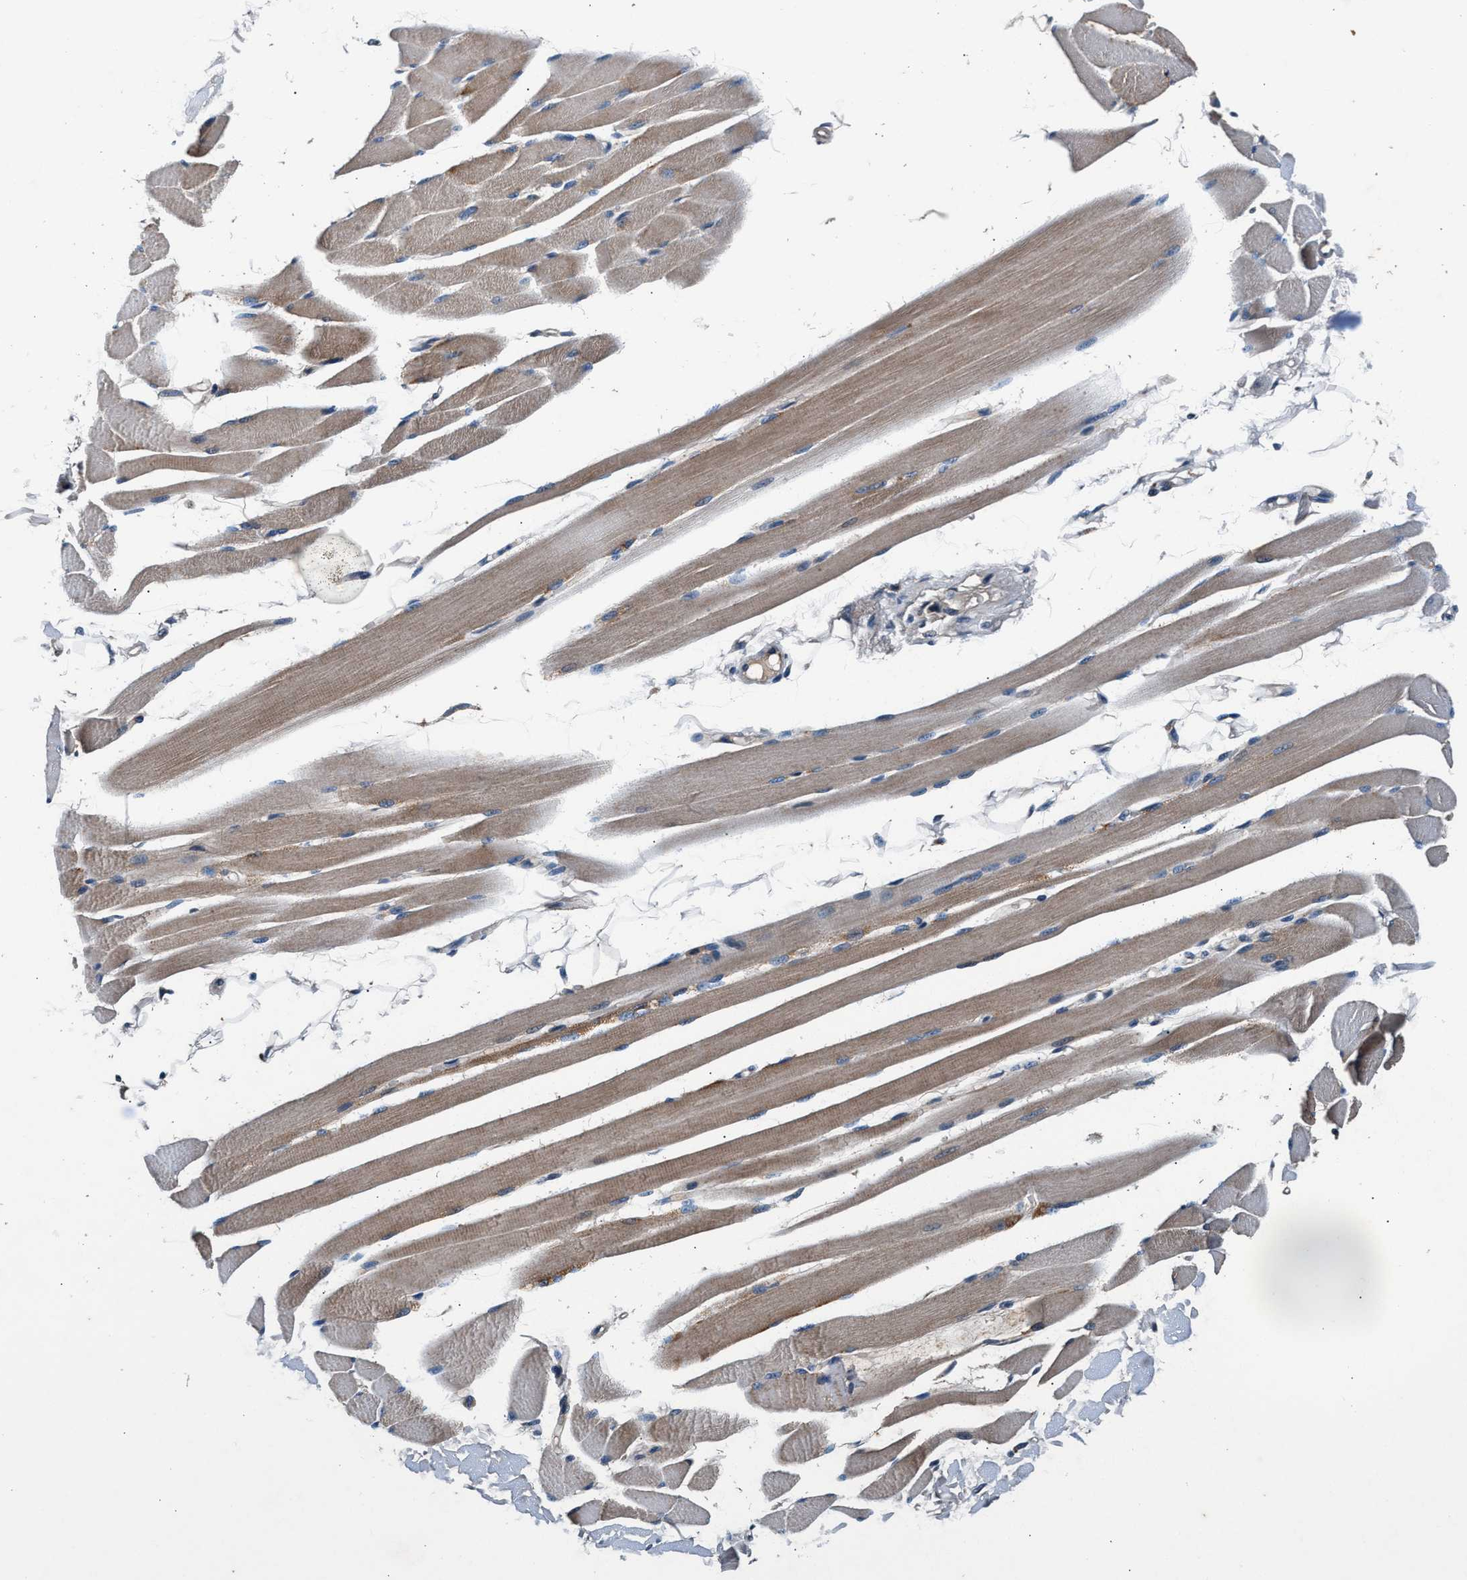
{"staining": {"intensity": "weak", "quantity": ">75%", "location": "cytoplasmic/membranous"}, "tissue": "skeletal muscle", "cell_type": "Myocytes", "image_type": "normal", "snomed": [{"axis": "morphology", "description": "Normal tissue, NOS"}, {"axis": "topography", "description": "Skeletal muscle"}, {"axis": "topography", "description": "Peripheral nerve tissue"}], "caption": "IHC (DAB) staining of benign human skeletal muscle demonstrates weak cytoplasmic/membranous protein positivity in approximately >75% of myocytes. (DAB IHC with brightfield microscopy, high magnification).", "gene": "IMMT", "patient": {"sex": "female", "age": 84}}